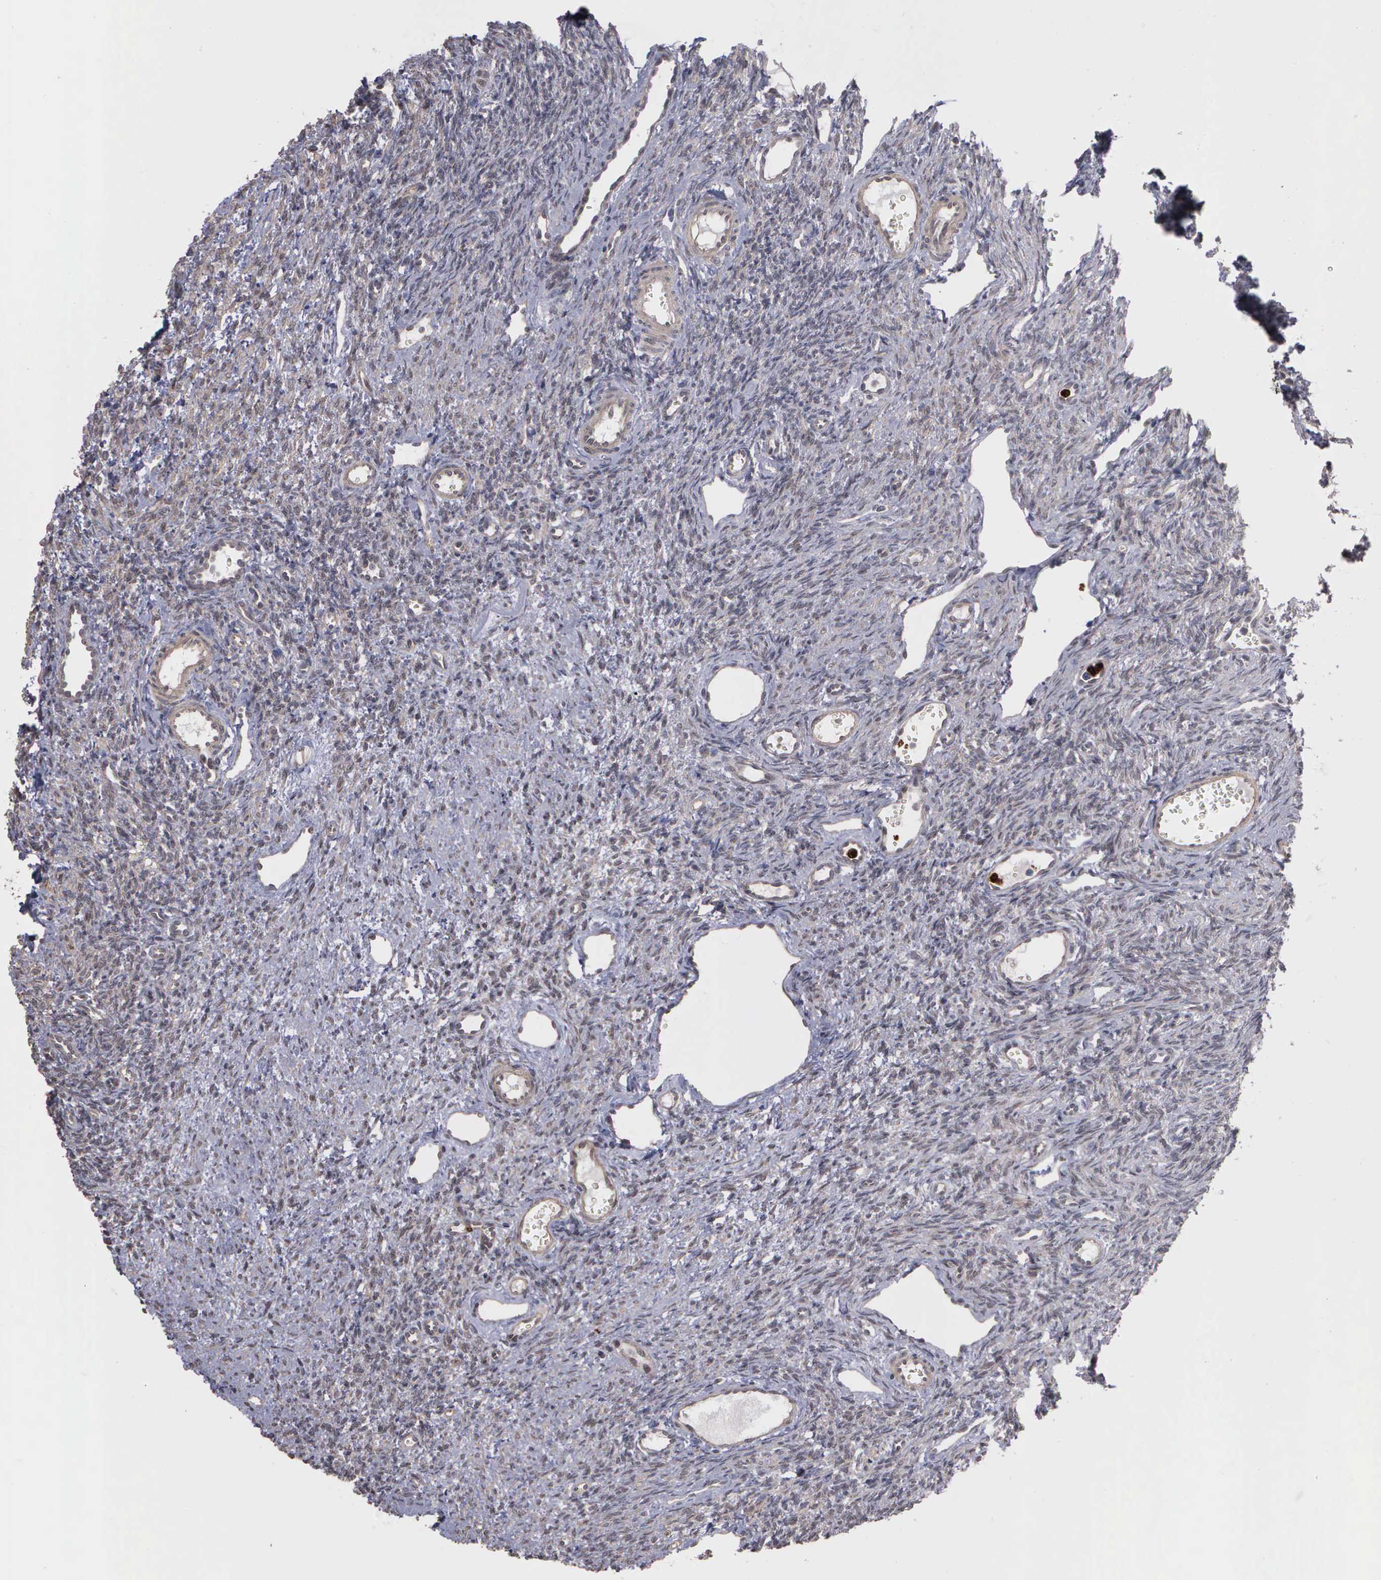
{"staining": {"intensity": "negative", "quantity": "none", "location": "none"}, "tissue": "ovary", "cell_type": "Ovarian stroma cells", "image_type": "normal", "snomed": [{"axis": "morphology", "description": "Normal tissue, NOS"}, {"axis": "topography", "description": "Ovary"}], "caption": "IHC micrograph of unremarkable human ovary stained for a protein (brown), which demonstrates no expression in ovarian stroma cells.", "gene": "MMP9", "patient": {"sex": "female", "age": 33}}